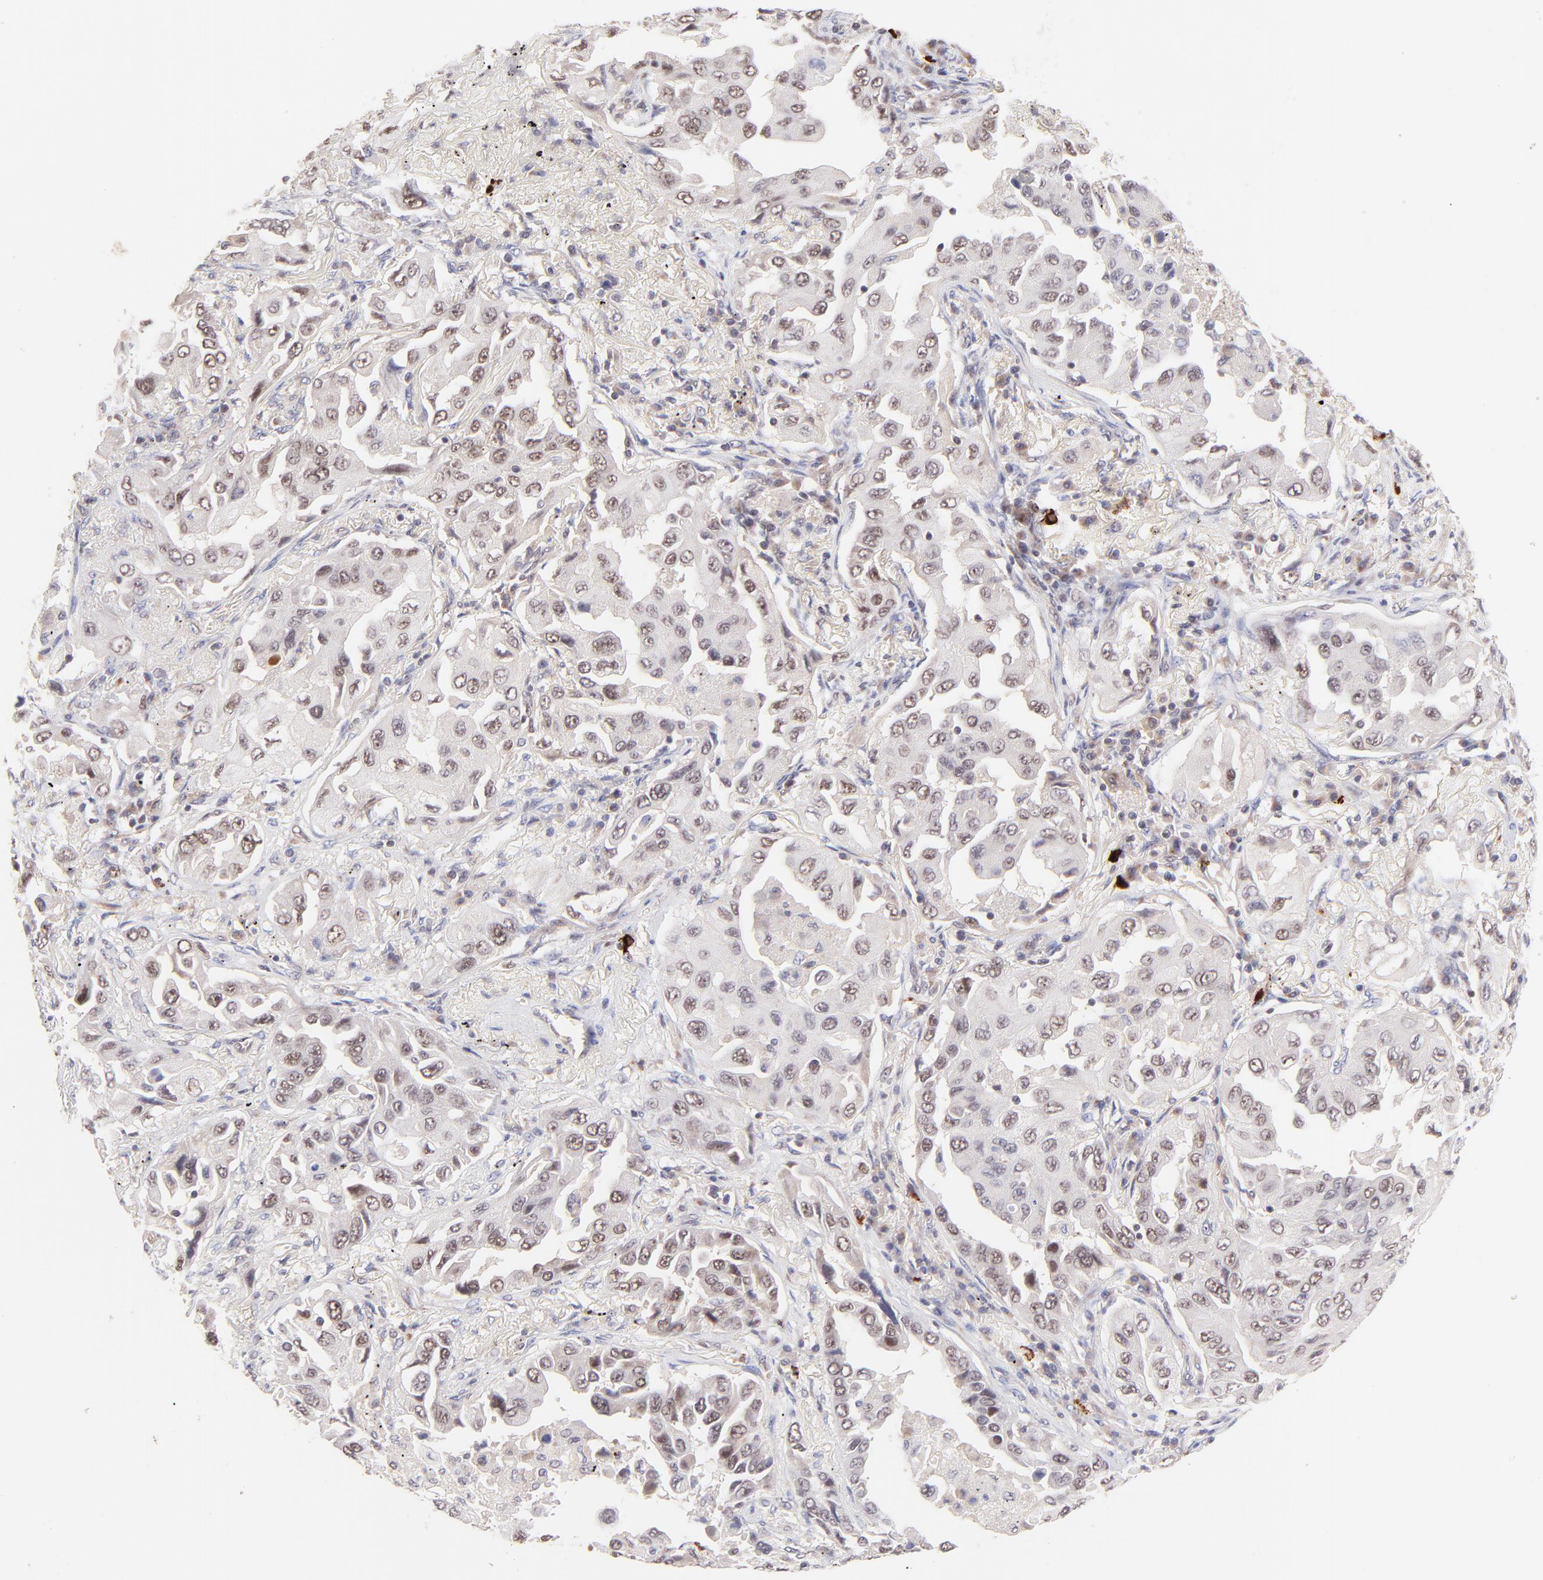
{"staining": {"intensity": "weak", "quantity": "<25%", "location": "nuclear"}, "tissue": "lung cancer", "cell_type": "Tumor cells", "image_type": "cancer", "snomed": [{"axis": "morphology", "description": "Adenocarcinoma, NOS"}, {"axis": "topography", "description": "Lung"}], "caption": "The histopathology image exhibits no staining of tumor cells in lung cancer.", "gene": "MED12", "patient": {"sex": "female", "age": 65}}